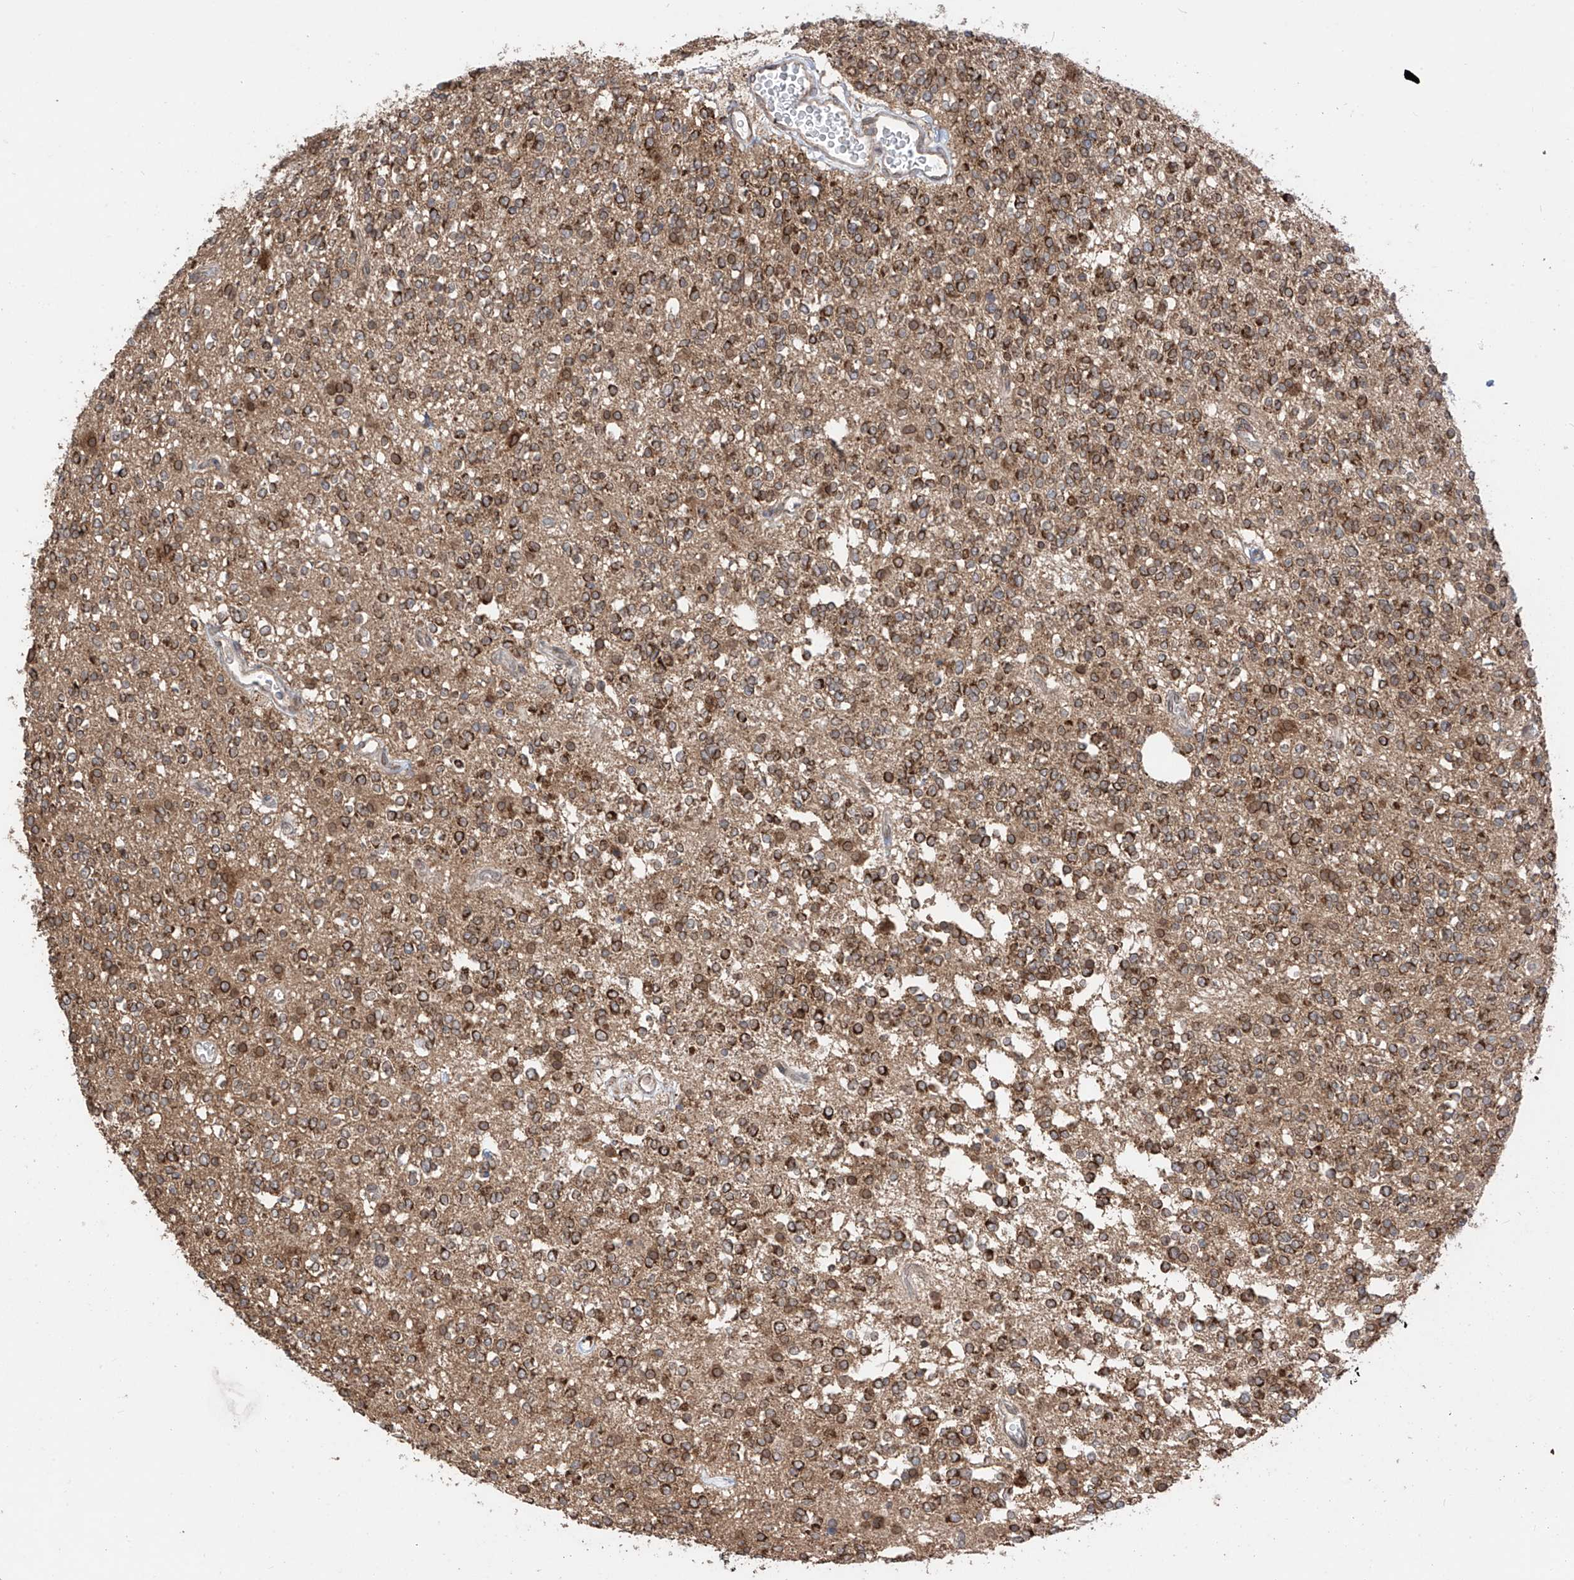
{"staining": {"intensity": "moderate", "quantity": ">75%", "location": "cytoplasmic/membranous,nuclear"}, "tissue": "glioma", "cell_type": "Tumor cells", "image_type": "cancer", "snomed": [{"axis": "morphology", "description": "Glioma, malignant, High grade"}, {"axis": "topography", "description": "Brain"}], "caption": "An image showing moderate cytoplasmic/membranous and nuclear staining in approximately >75% of tumor cells in glioma, as visualized by brown immunohistochemical staining.", "gene": "AHCTF1", "patient": {"sex": "male", "age": 34}}